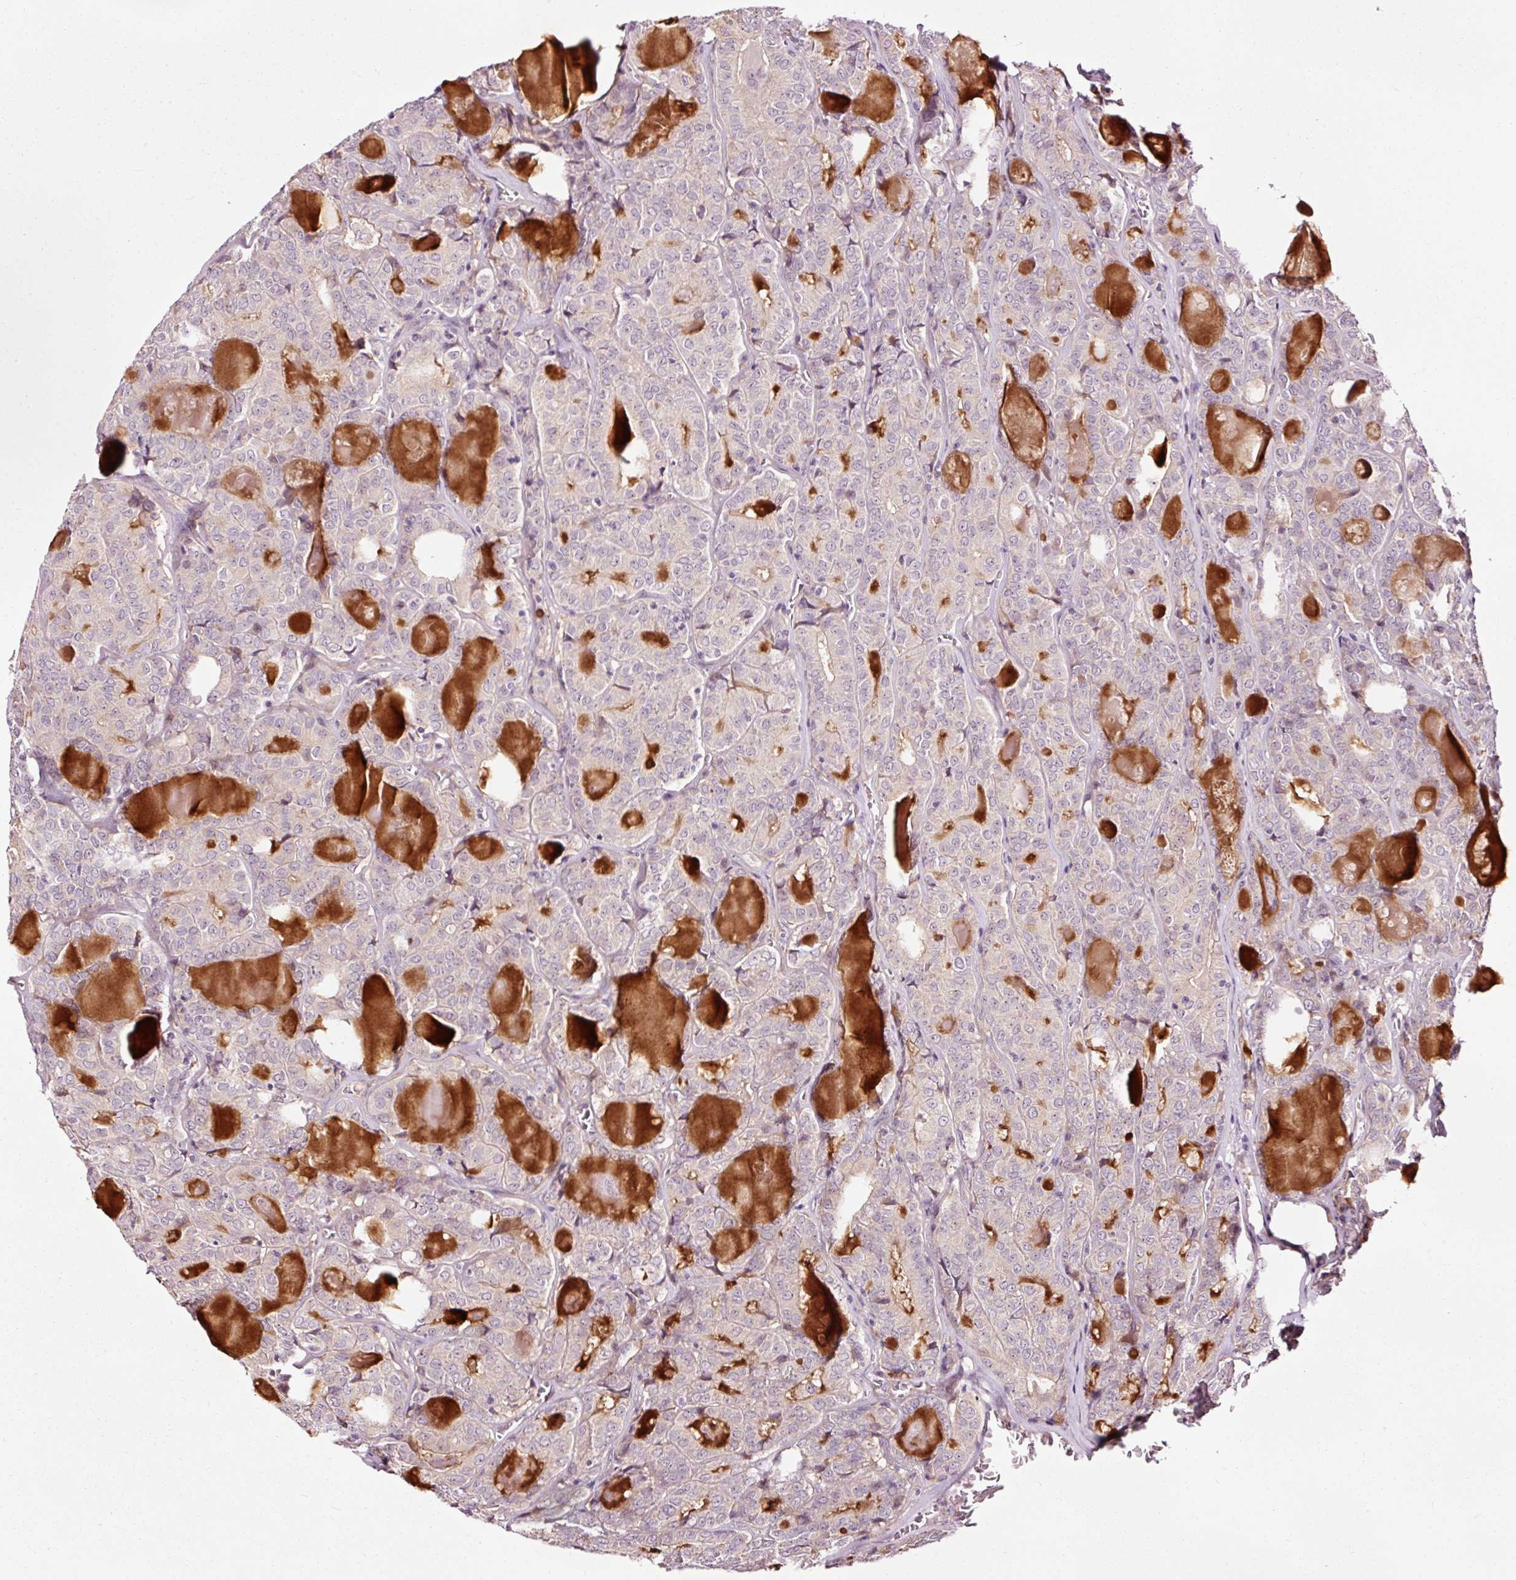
{"staining": {"intensity": "negative", "quantity": "none", "location": "none"}, "tissue": "thyroid cancer", "cell_type": "Tumor cells", "image_type": "cancer", "snomed": [{"axis": "morphology", "description": "Papillary adenocarcinoma, NOS"}, {"axis": "topography", "description": "Thyroid gland"}], "caption": "This is an IHC micrograph of human papillary adenocarcinoma (thyroid). There is no expression in tumor cells.", "gene": "UTP14A", "patient": {"sex": "female", "age": 72}}